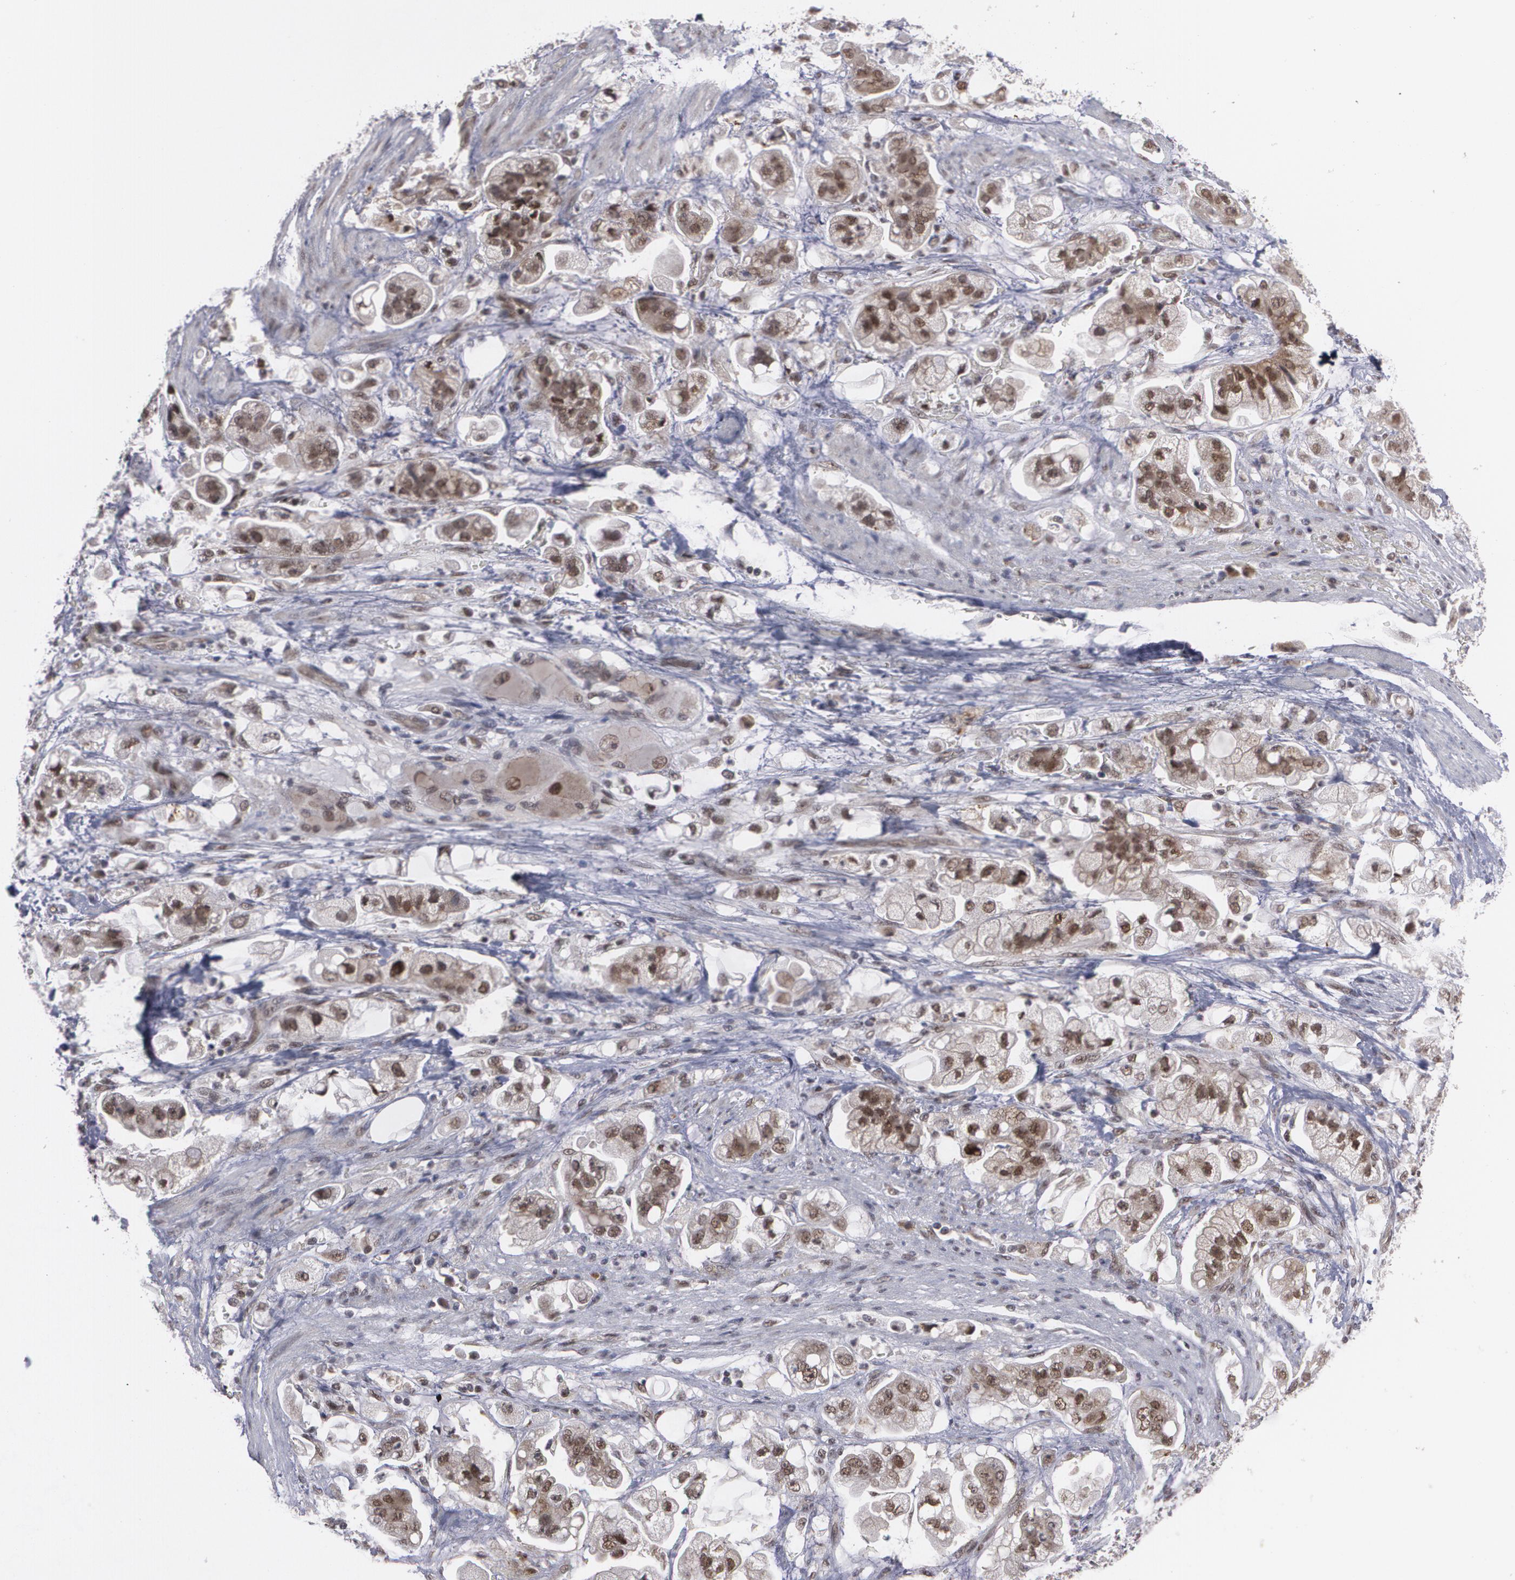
{"staining": {"intensity": "moderate", "quantity": ">75%", "location": "nuclear"}, "tissue": "stomach cancer", "cell_type": "Tumor cells", "image_type": "cancer", "snomed": [{"axis": "morphology", "description": "Adenocarcinoma, NOS"}, {"axis": "topography", "description": "Stomach"}], "caption": "About >75% of tumor cells in human adenocarcinoma (stomach) reveal moderate nuclear protein positivity as visualized by brown immunohistochemical staining.", "gene": "INTS6", "patient": {"sex": "male", "age": 62}}